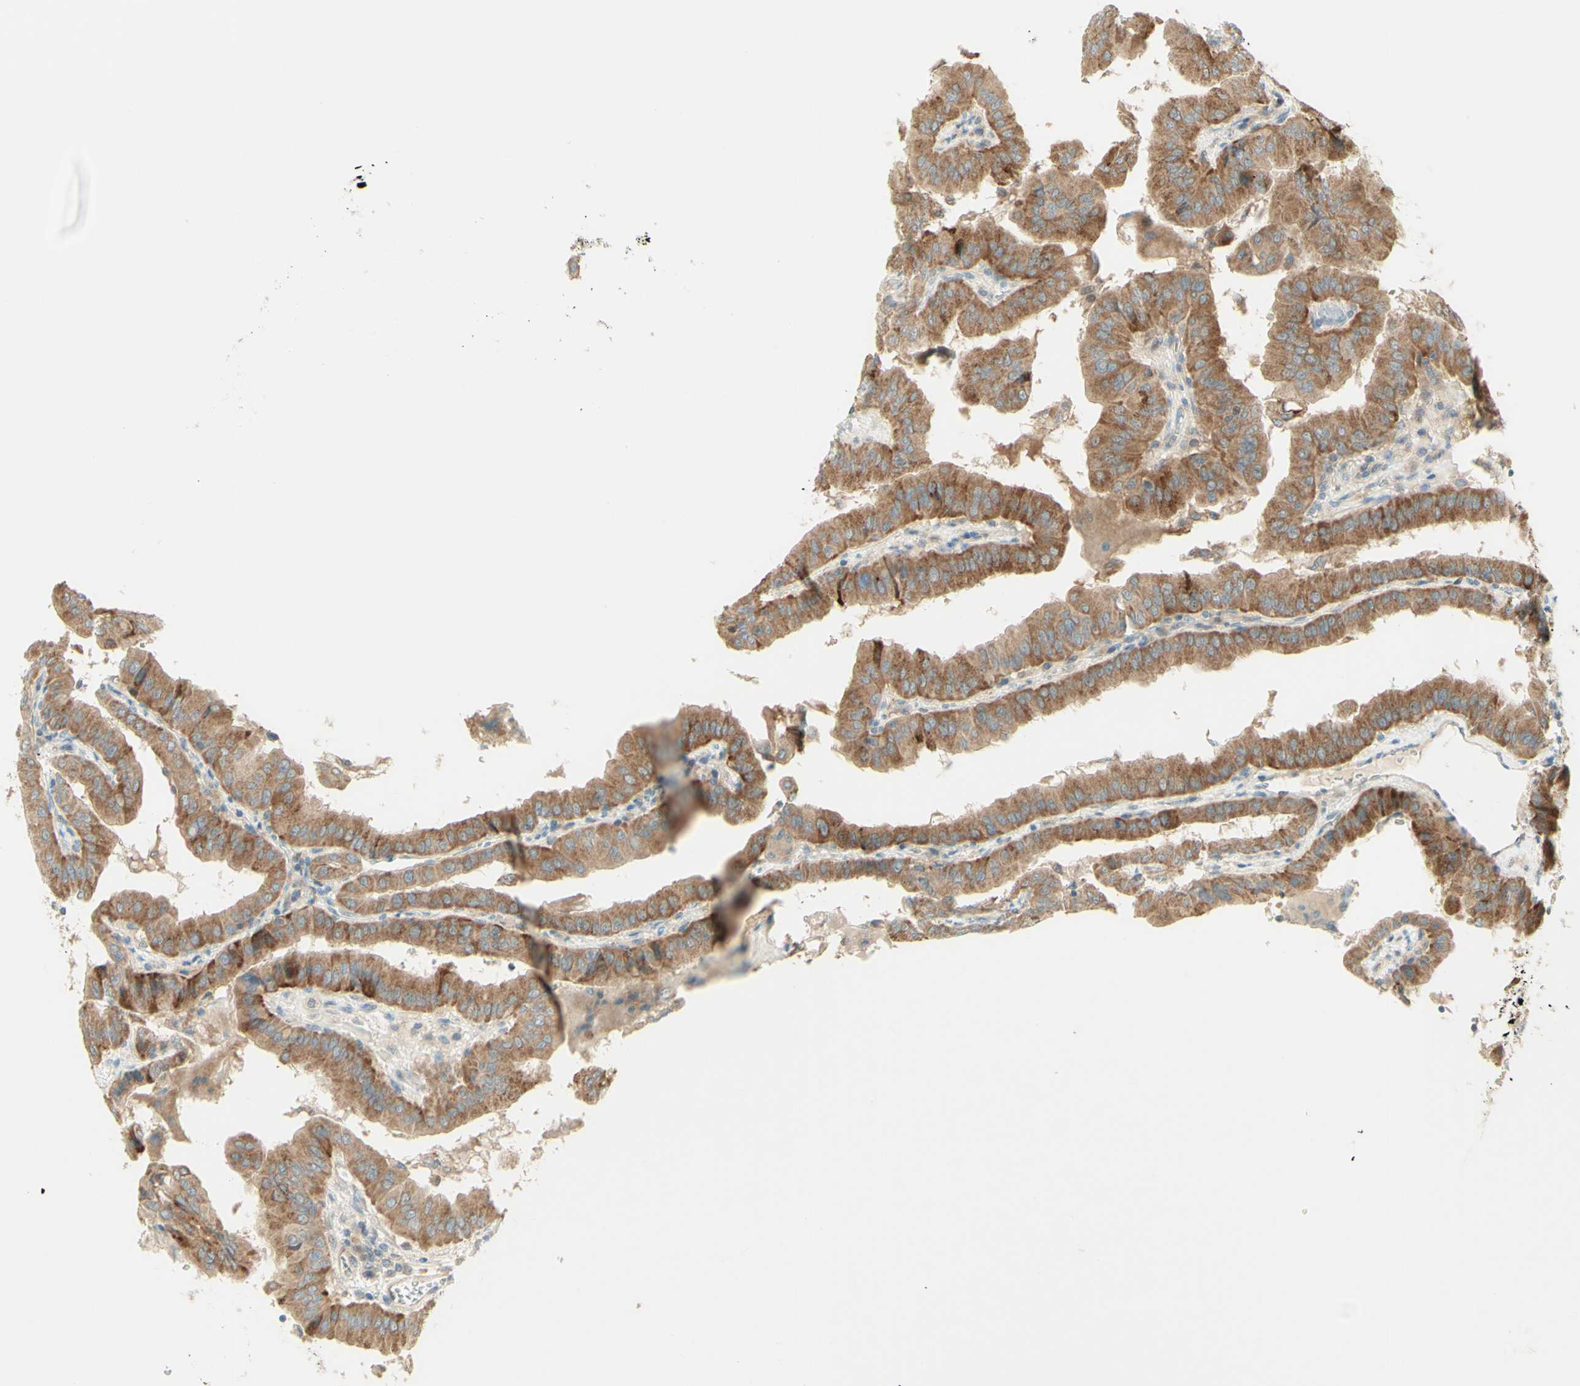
{"staining": {"intensity": "strong", "quantity": ">75%", "location": "cytoplasmic/membranous"}, "tissue": "thyroid cancer", "cell_type": "Tumor cells", "image_type": "cancer", "snomed": [{"axis": "morphology", "description": "Papillary adenocarcinoma, NOS"}, {"axis": "topography", "description": "Thyroid gland"}], "caption": "Immunohistochemical staining of thyroid cancer (papillary adenocarcinoma) displays high levels of strong cytoplasmic/membranous positivity in about >75% of tumor cells.", "gene": "PROM1", "patient": {"sex": "male", "age": 33}}